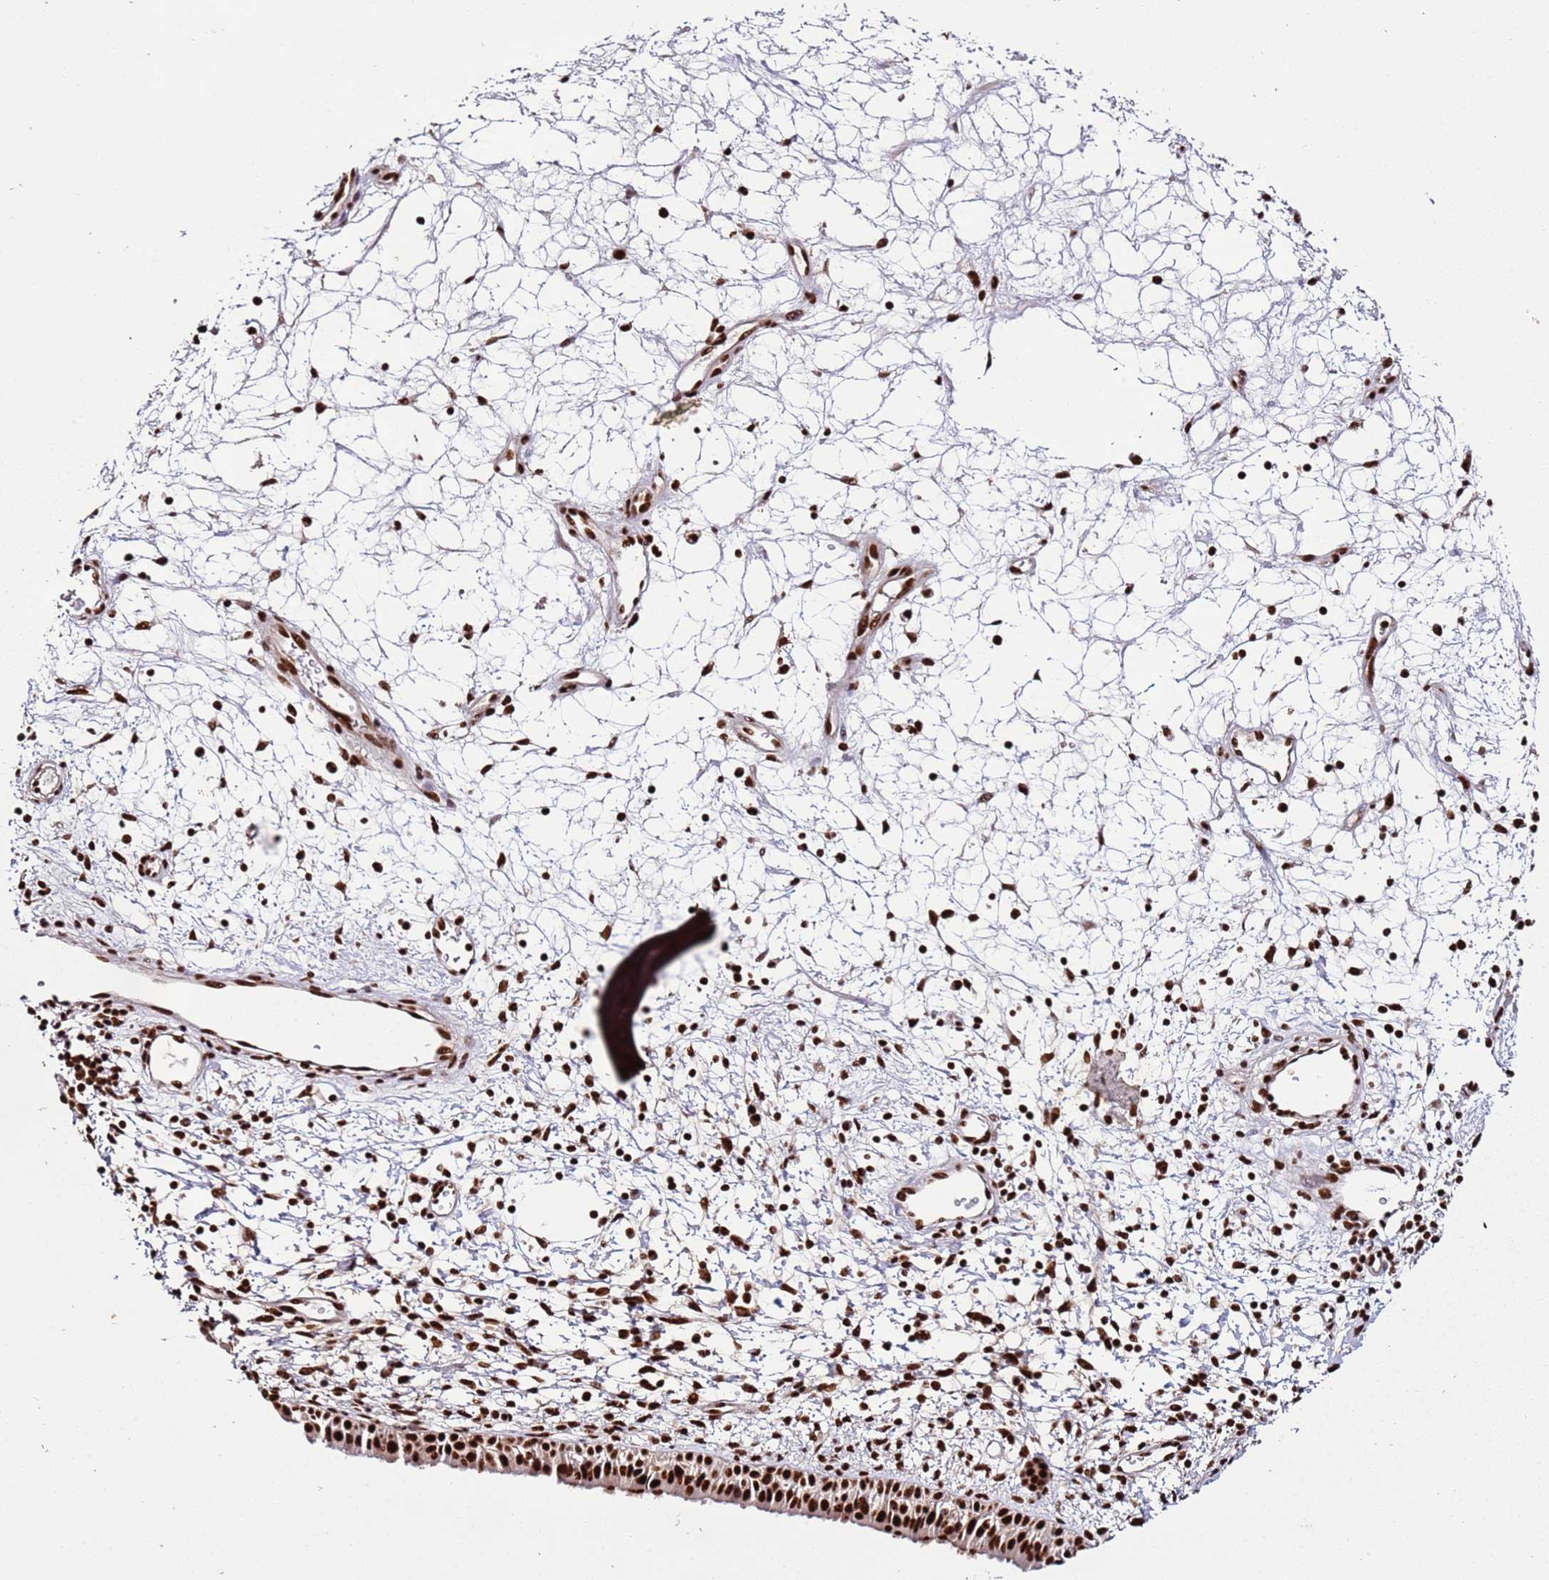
{"staining": {"intensity": "strong", "quantity": ">75%", "location": "nuclear"}, "tissue": "nasopharynx", "cell_type": "Respiratory epithelial cells", "image_type": "normal", "snomed": [{"axis": "morphology", "description": "Normal tissue, NOS"}, {"axis": "topography", "description": "Nasopharynx"}], "caption": "Immunohistochemistry photomicrograph of normal human nasopharynx stained for a protein (brown), which exhibits high levels of strong nuclear positivity in approximately >75% of respiratory epithelial cells.", "gene": "C6orf226", "patient": {"sex": "male", "age": 22}}